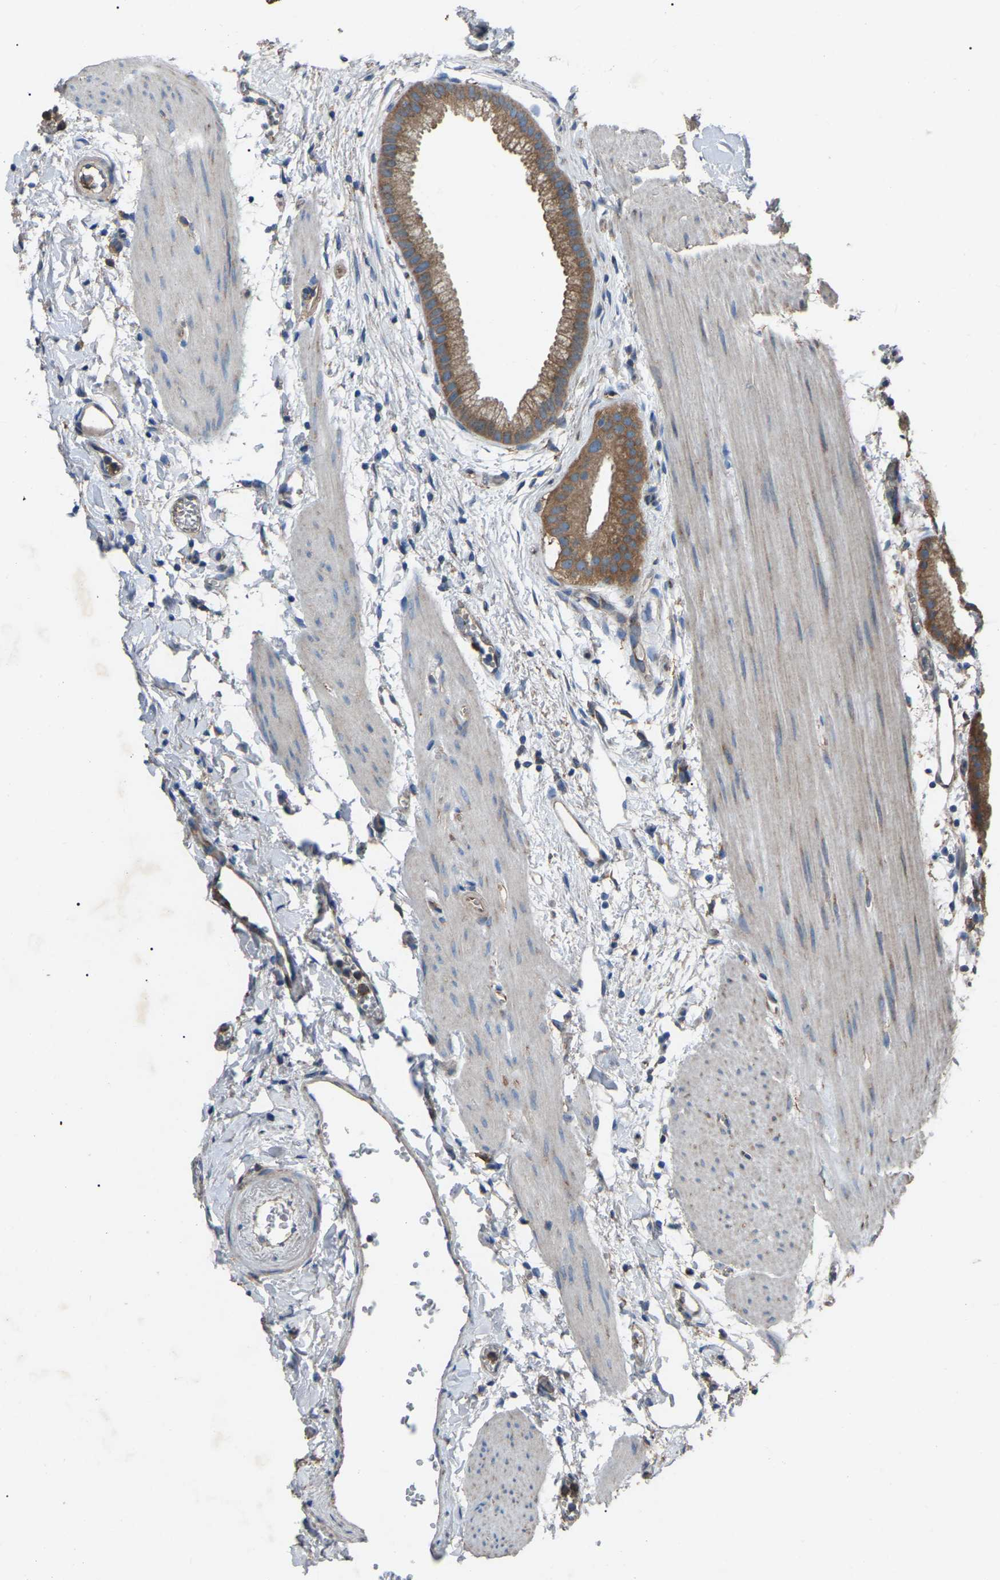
{"staining": {"intensity": "moderate", "quantity": ">75%", "location": "cytoplasmic/membranous"}, "tissue": "gallbladder", "cell_type": "Glandular cells", "image_type": "normal", "snomed": [{"axis": "morphology", "description": "Normal tissue, NOS"}, {"axis": "topography", "description": "Gallbladder"}], "caption": "The immunohistochemical stain shows moderate cytoplasmic/membranous positivity in glandular cells of unremarkable gallbladder.", "gene": "AIMP1", "patient": {"sex": "female", "age": 64}}